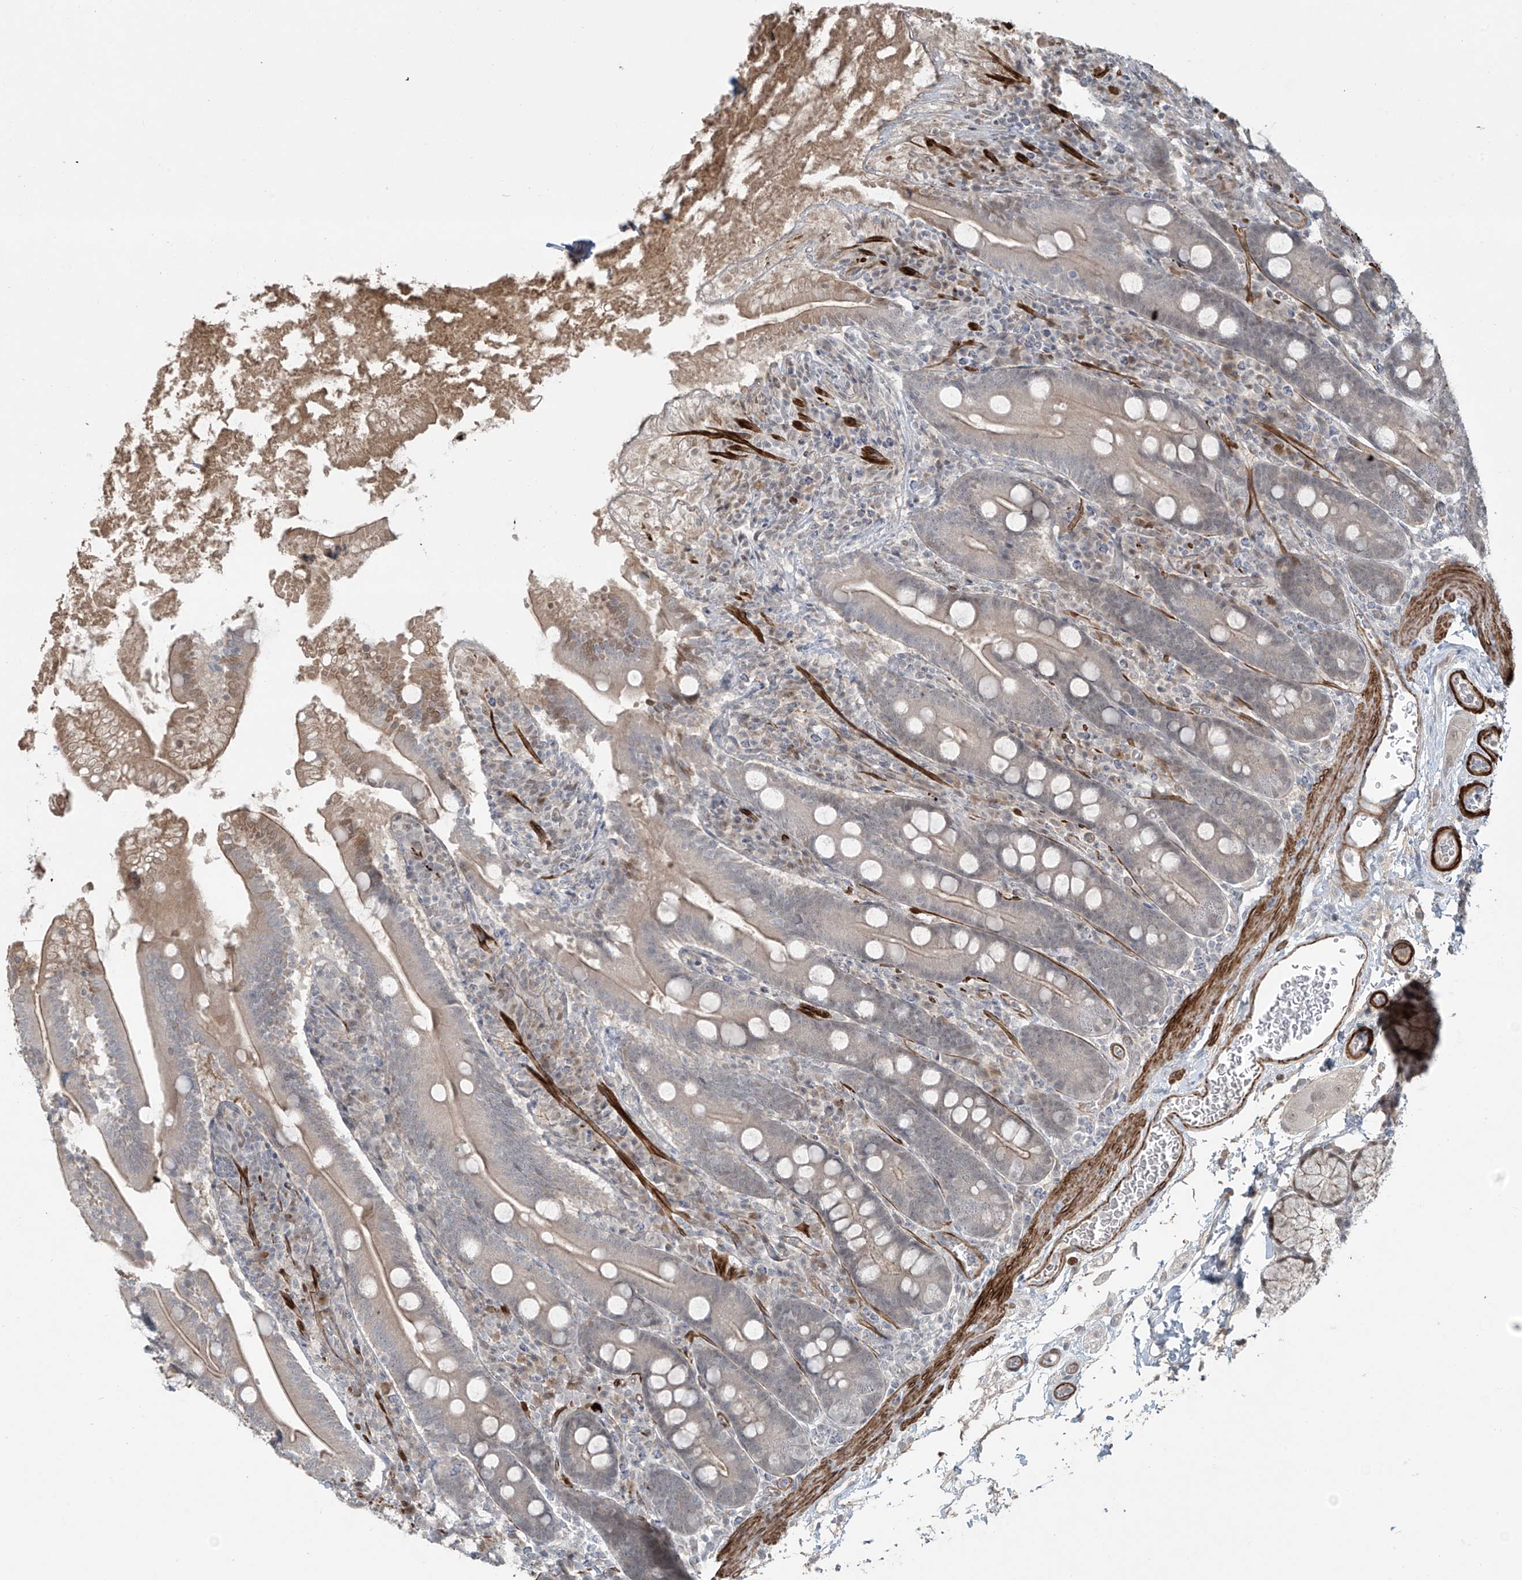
{"staining": {"intensity": "weak", "quantity": "<25%", "location": "cytoplasmic/membranous"}, "tissue": "duodenum", "cell_type": "Glandular cells", "image_type": "normal", "snomed": [{"axis": "morphology", "description": "Normal tissue, NOS"}, {"axis": "topography", "description": "Duodenum"}], "caption": "High magnification brightfield microscopy of normal duodenum stained with DAB (3,3'-diaminobenzidine) (brown) and counterstained with hematoxylin (blue): glandular cells show no significant staining.", "gene": "RASGEF1A", "patient": {"sex": "male", "age": 35}}